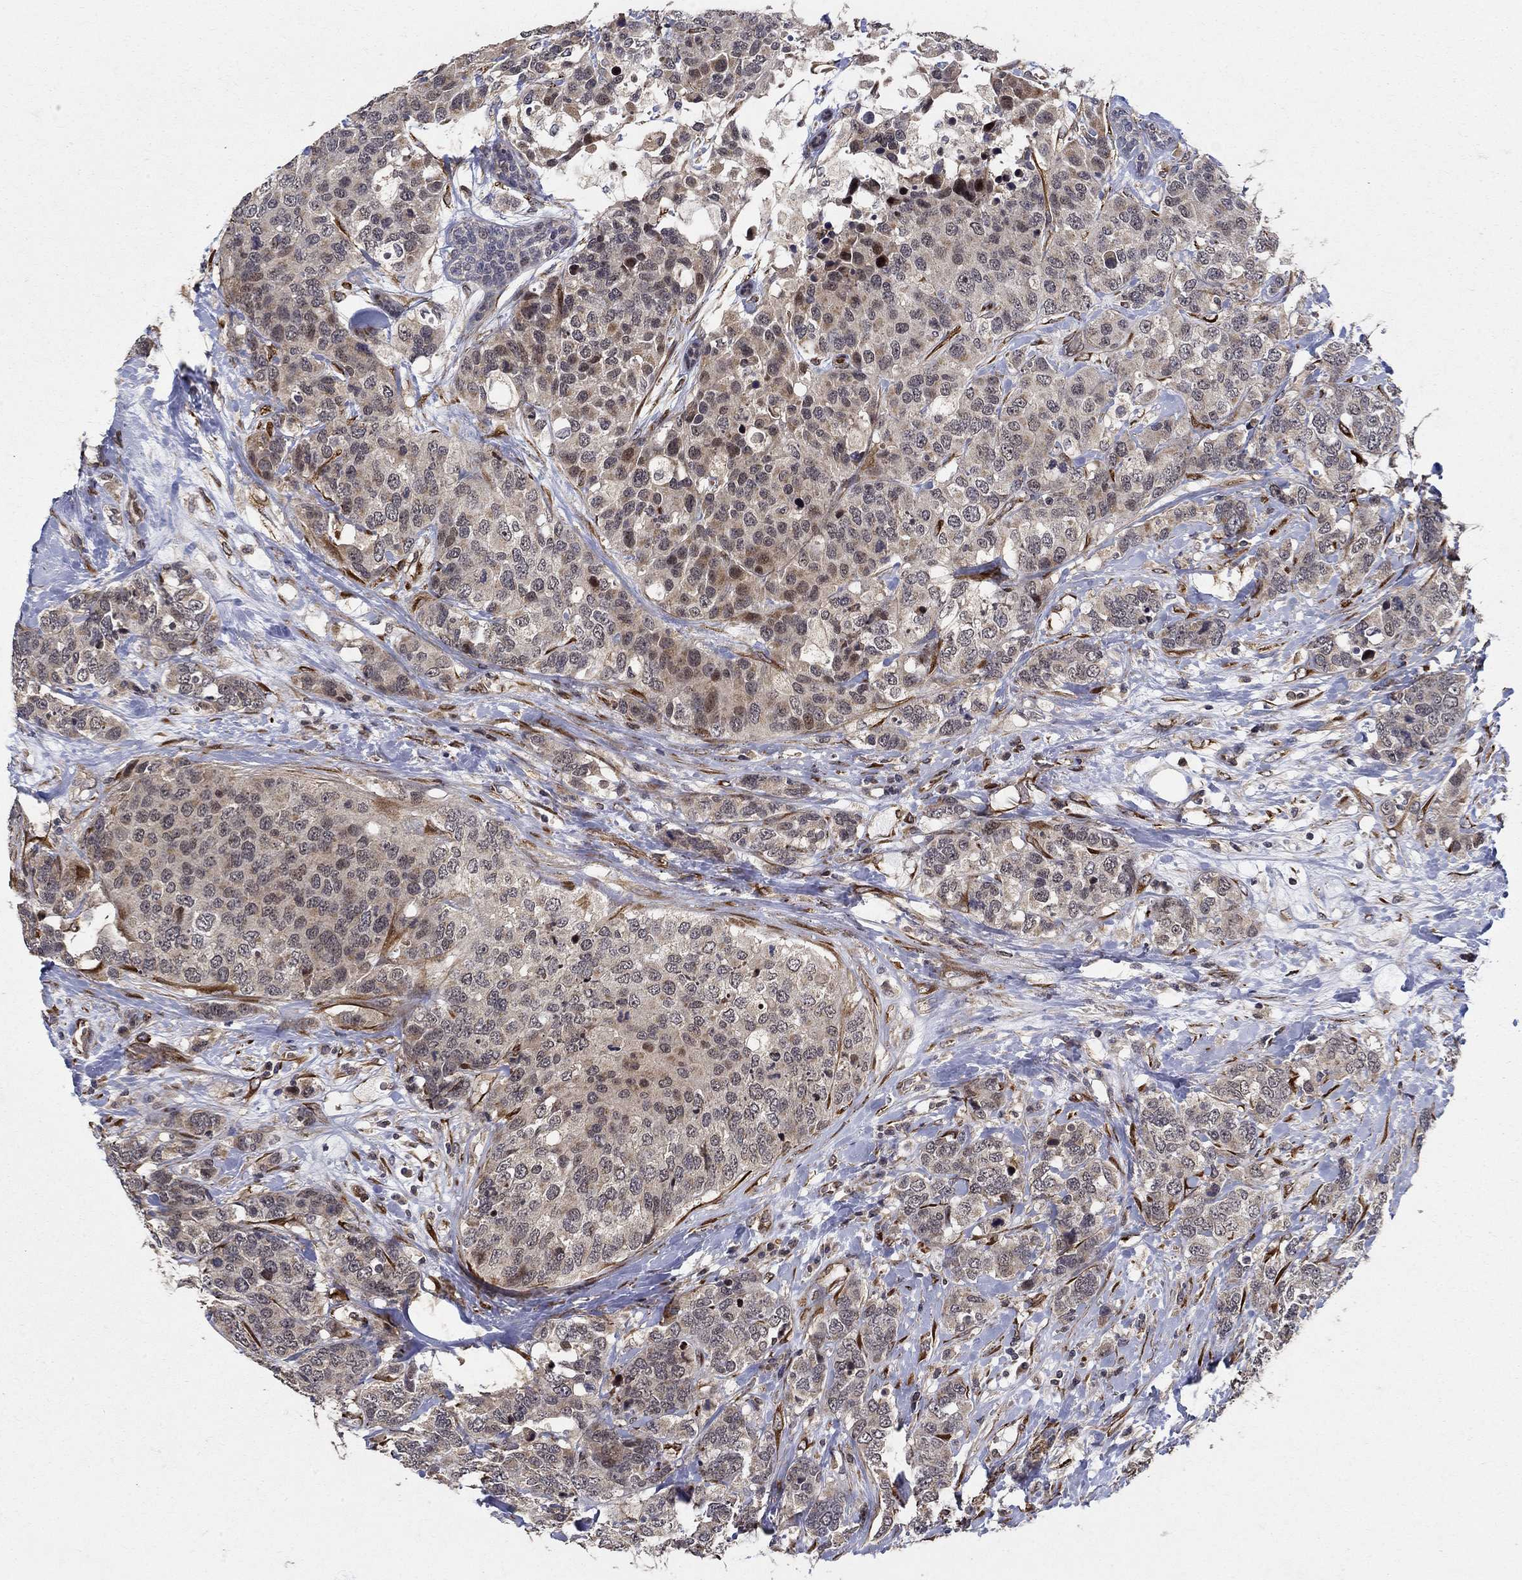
{"staining": {"intensity": "weak", "quantity": "<25%", "location": "cytoplasmic/membranous"}, "tissue": "breast cancer", "cell_type": "Tumor cells", "image_type": "cancer", "snomed": [{"axis": "morphology", "description": "Lobular carcinoma"}, {"axis": "topography", "description": "Breast"}], "caption": "IHC of breast lobular carcinoma exhibits no positivity in tumor cells.", "gene": "ZNF594", "patient": {"sex": "female", "age": 59}}